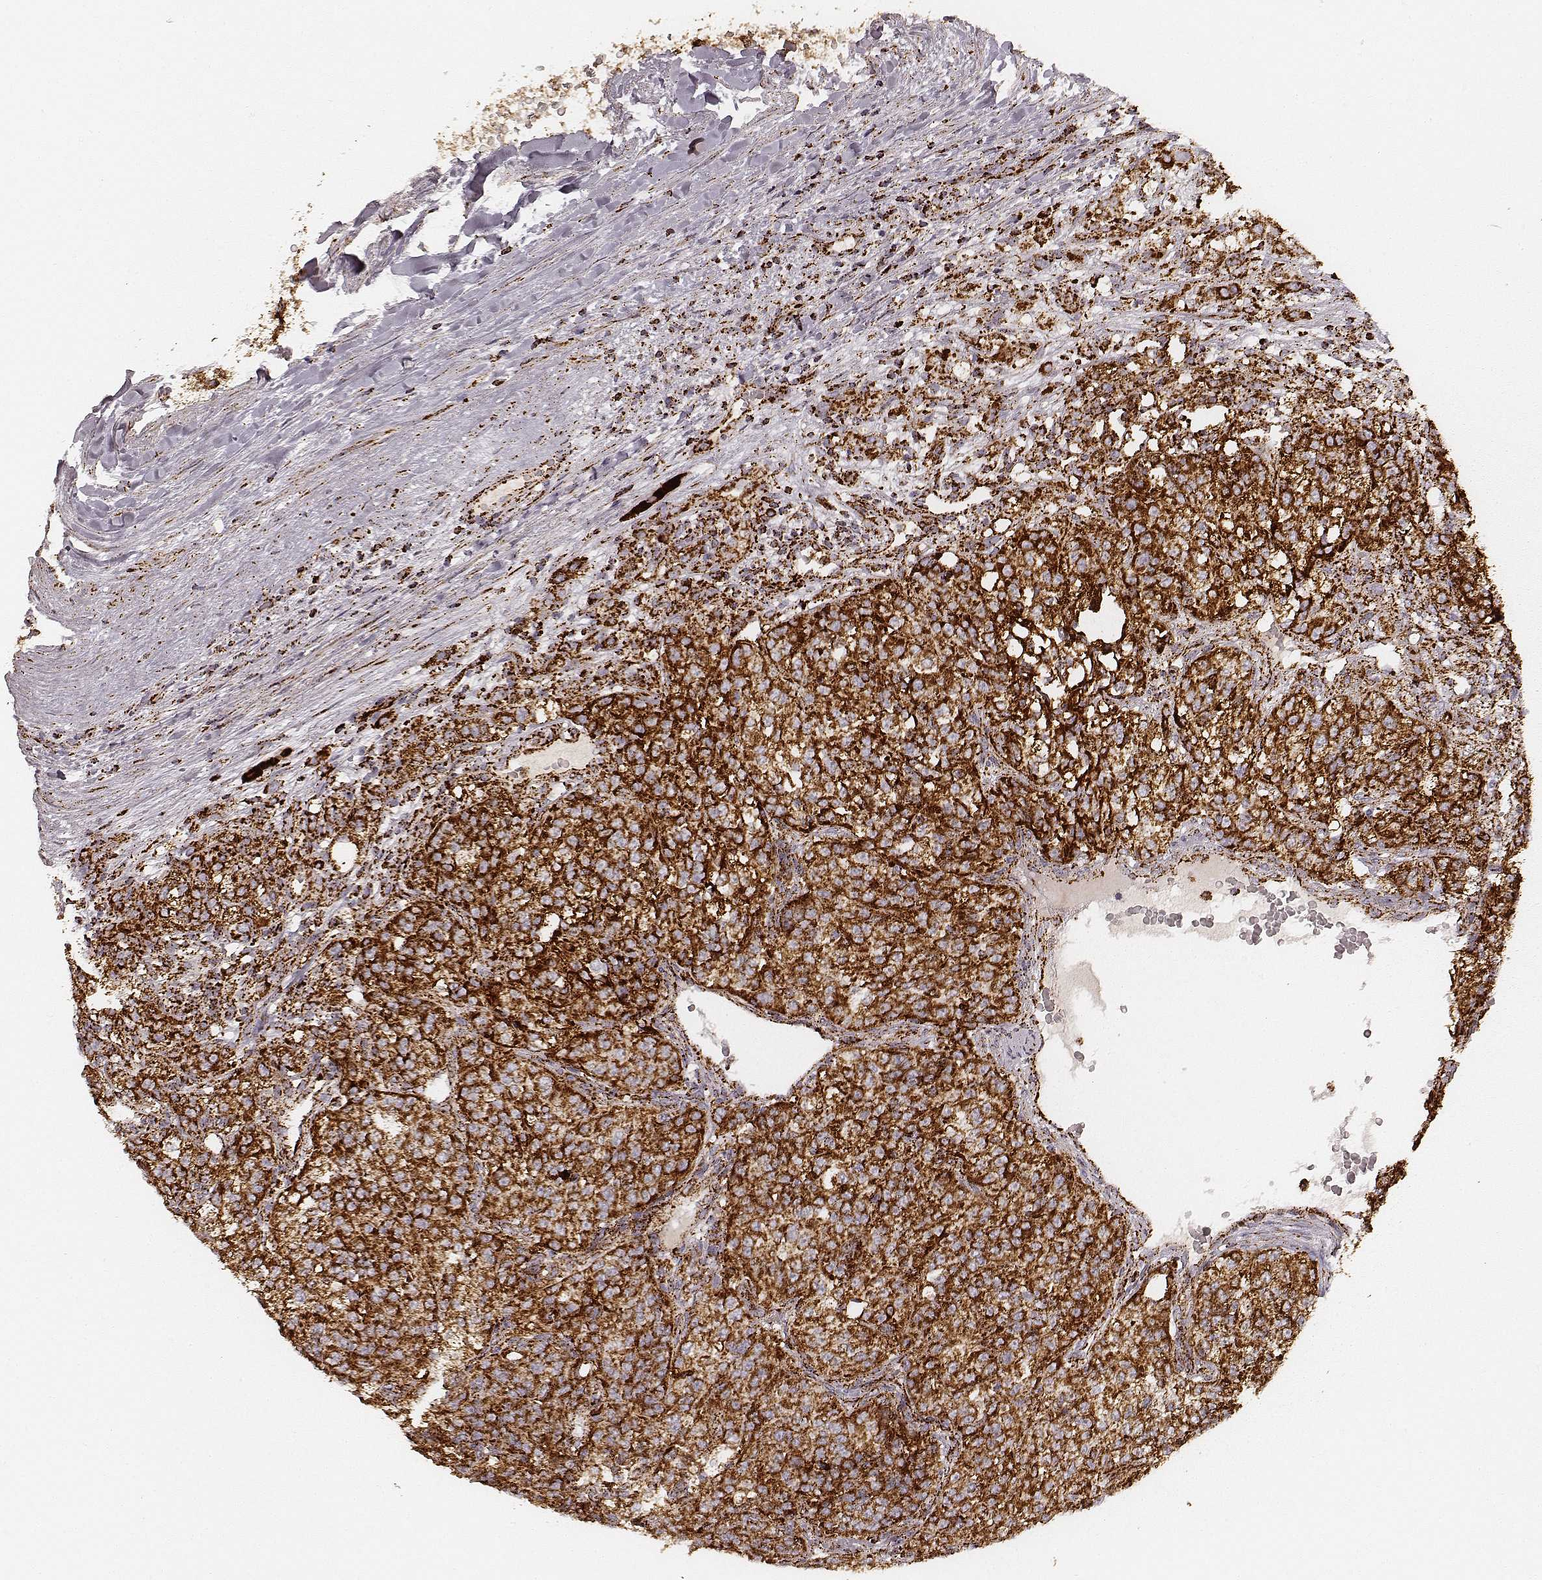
{"staining": {"intensity": "strong", "quantity": ">75%", "location": "cytoplasmic/membranous"}, "tissue": "renal cancer", "cell_type": "Tumor cells", "image_type": "cancer", "snomed": [{"axis": "morphology", "description": "Adenocarcinoma, NOS"}, {"axis": "topography", "description": "Kidney"}], "caption": "The immunohistochemical stain labels strong cytoplasmic/membranous expression in tumor cells of adenocarcinoma (renal) tissue. (IHC, brightfield microscopy, high magnification).", "gene": "CS", "patient": {"sex": "female", "age": 63}}